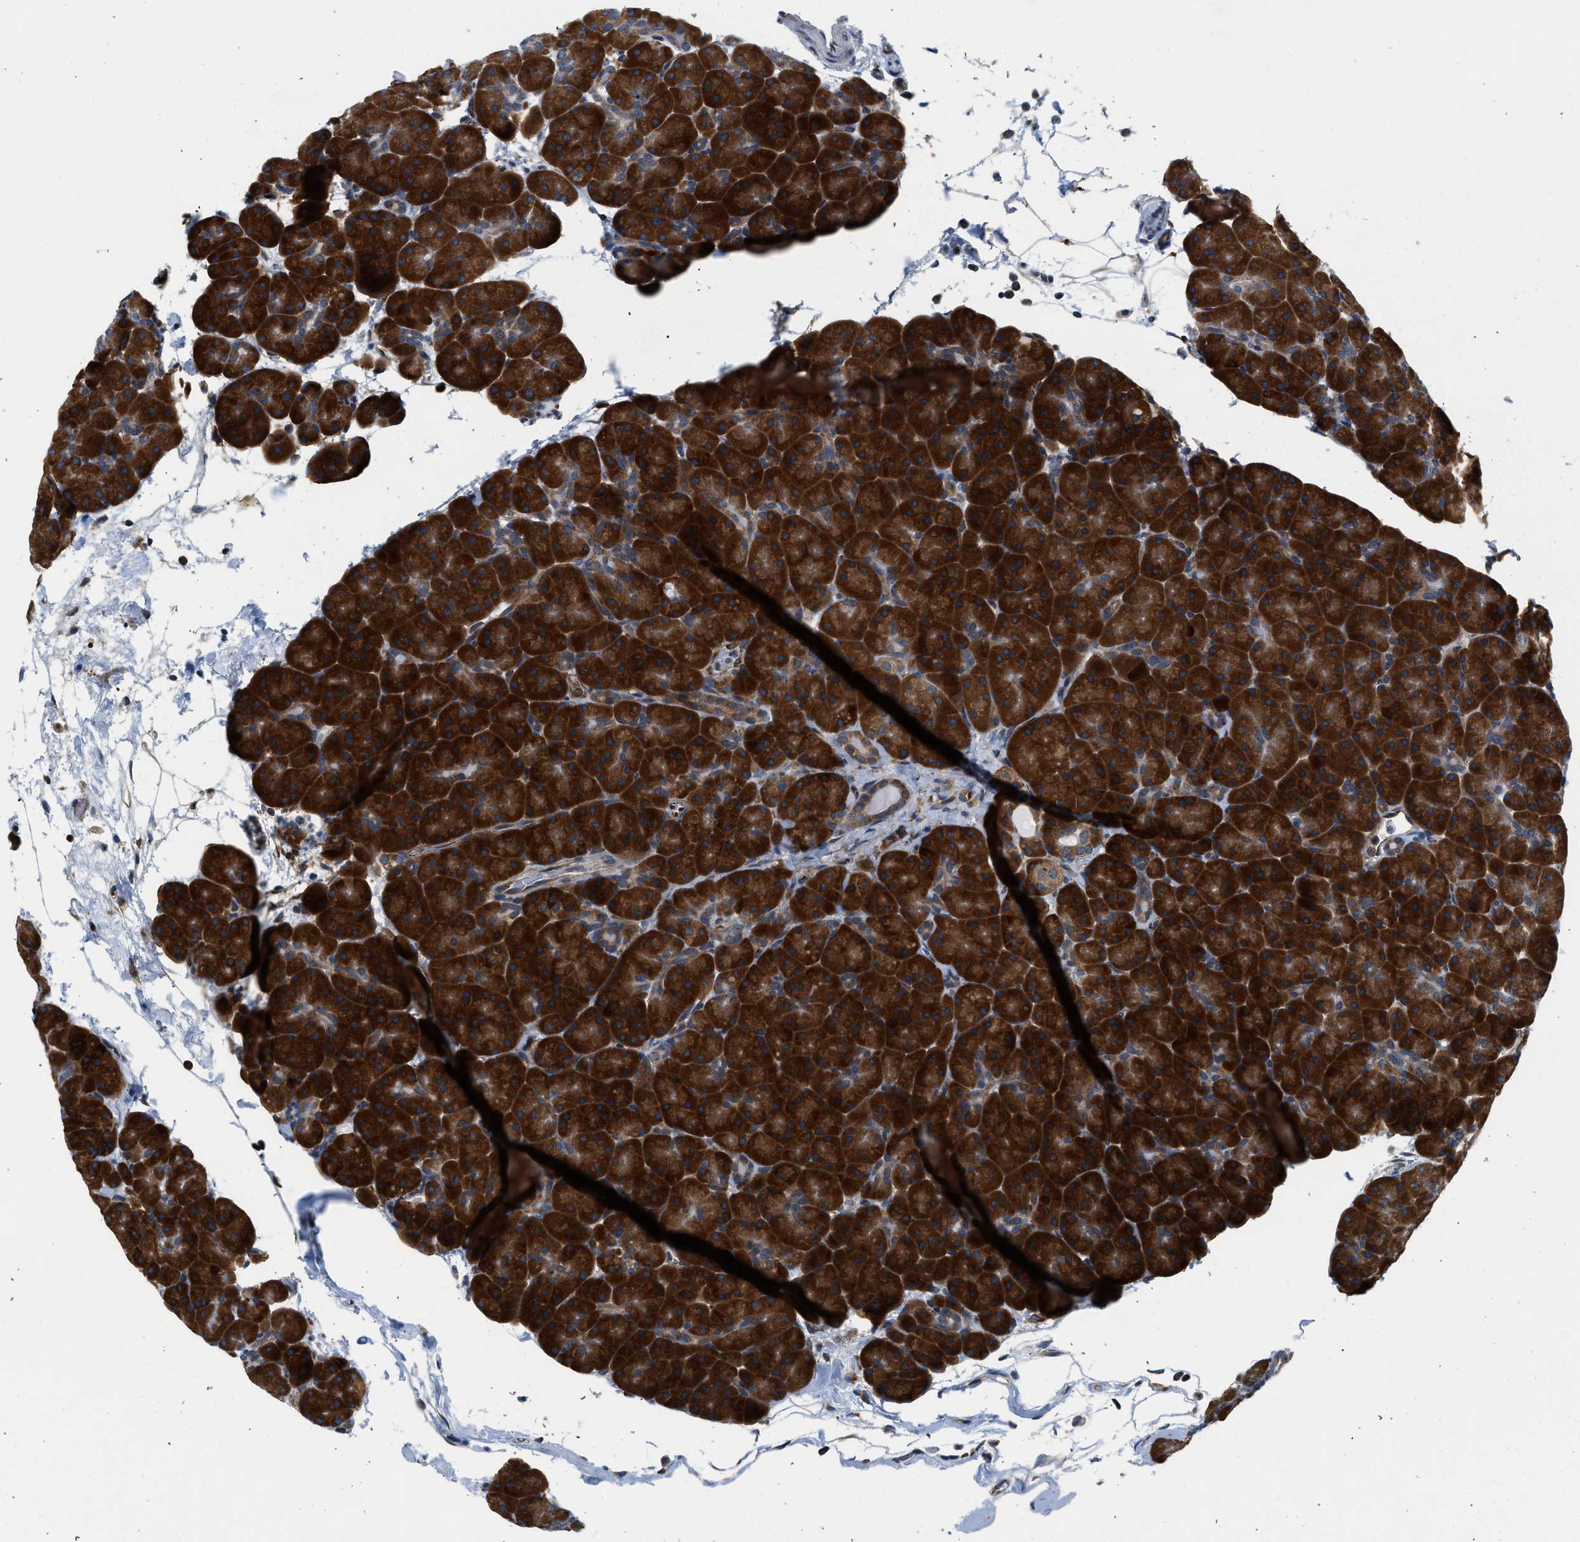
{"staining": {"intensity": "strong", "quantity": ">75%", "location": "cytoplasmic/membranous"}, "tissue": "pancreas", "cell_type": "Exocrine glandular cells", "image_type": "normal", "snomed": [{"axis": "morphology", "description": "Normal tissue, NOS"}, {"axis": "topography", "description": "Pancreas"}], "caption": "Protein expression analysis of normal pancreas reveals strong cytoplasmic/membranous staining in about >75% of exocrine glandular cells.", "gene": "PA2G4", "patient": {"sex": "male", "age": 66}}